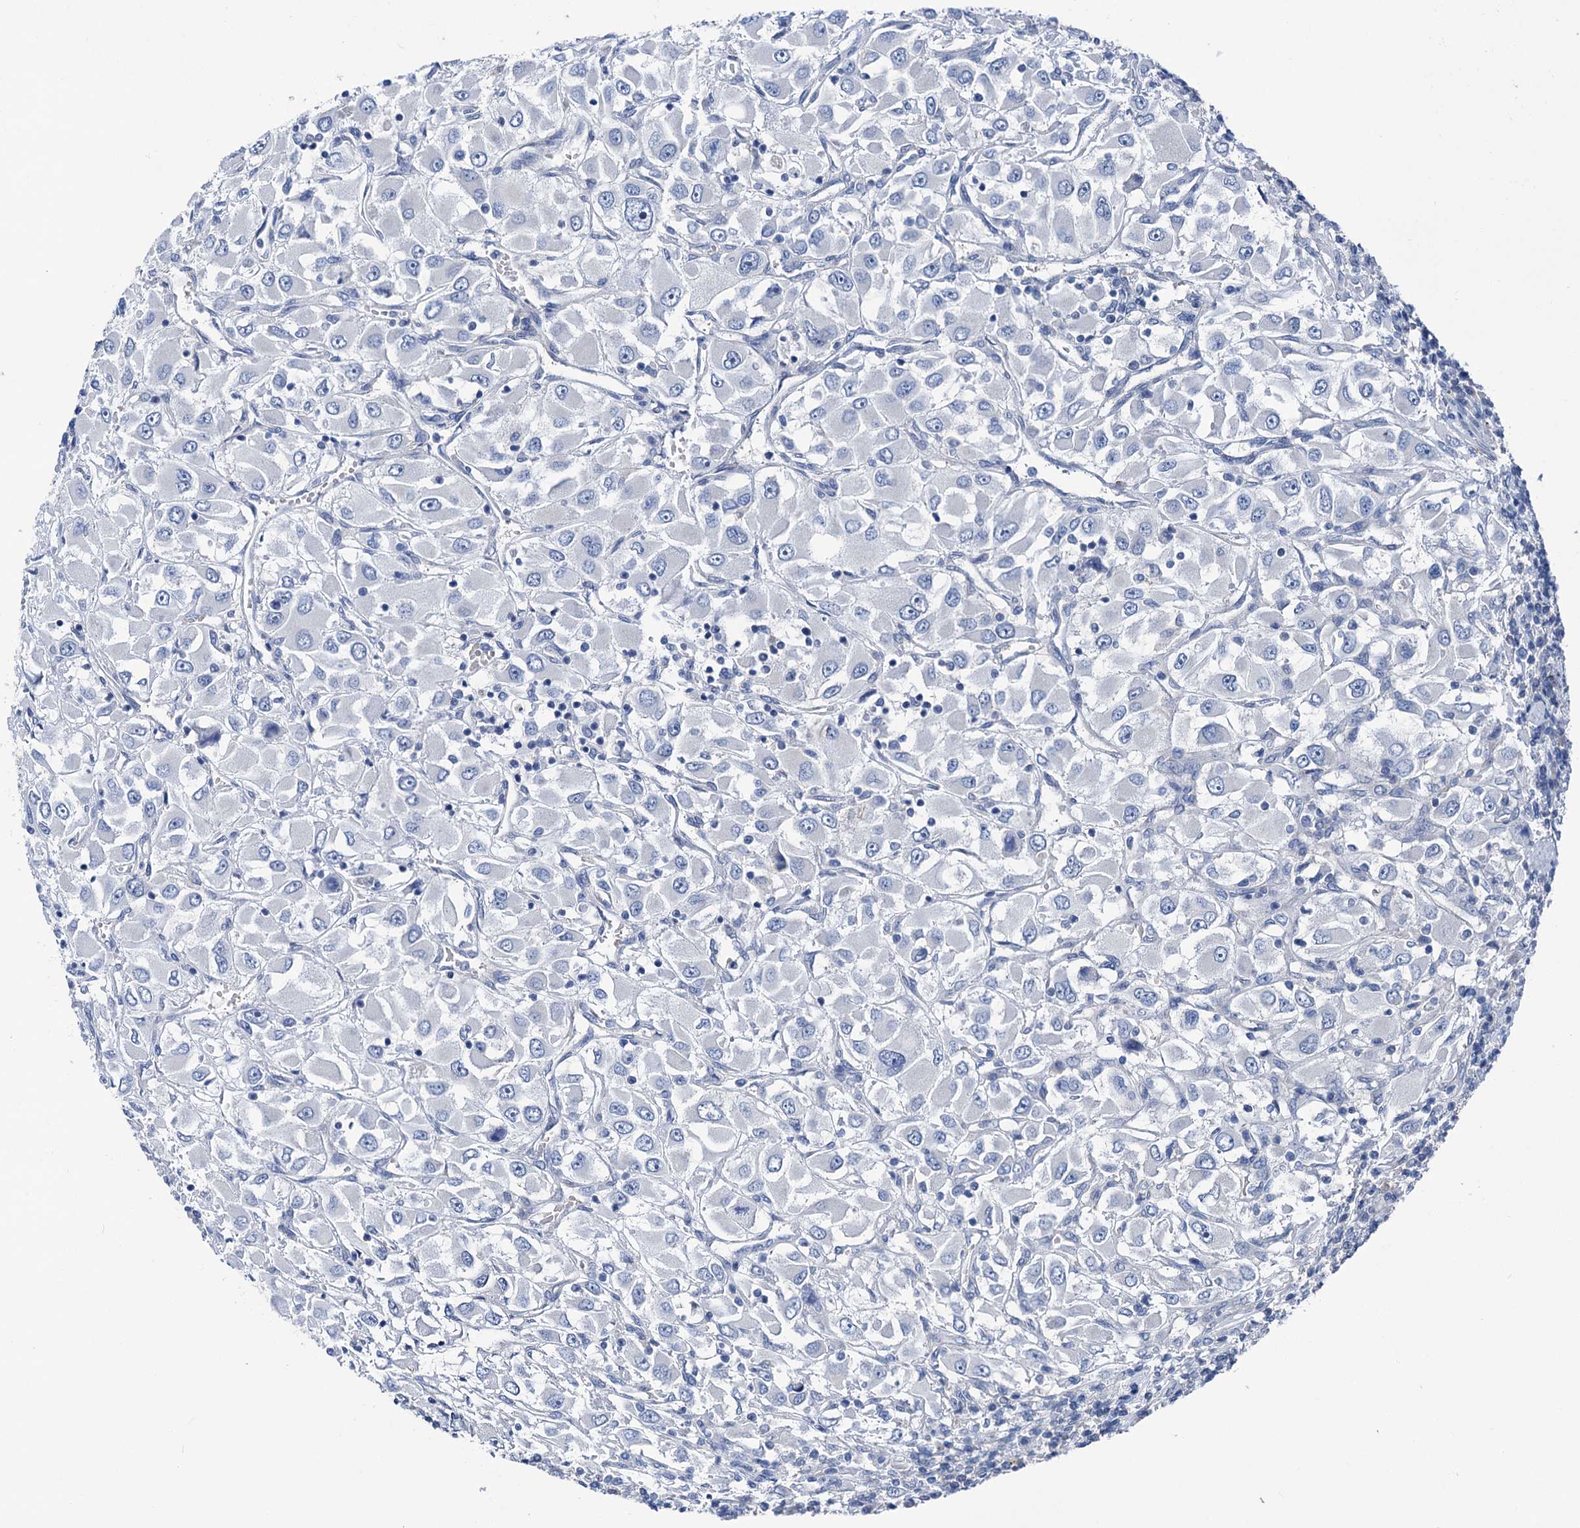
{"staining": {"intensity": "negative", "quantity": "none", "location": "none"}, "tissue": "renal cancer", "cell_type": "Tumor cells", "image_type": "cancer", "snomed": [{"axis": "morphology", "description": "Adenocarcinoma, NOS"}, {"axis": "topography", "description": "Kidney"}], "caption": "Tumor cells show no significant protein staining in adenocarcinoma (renal).", "gene": "GLO1", "patient": {"sex": "female", "age": 52}}